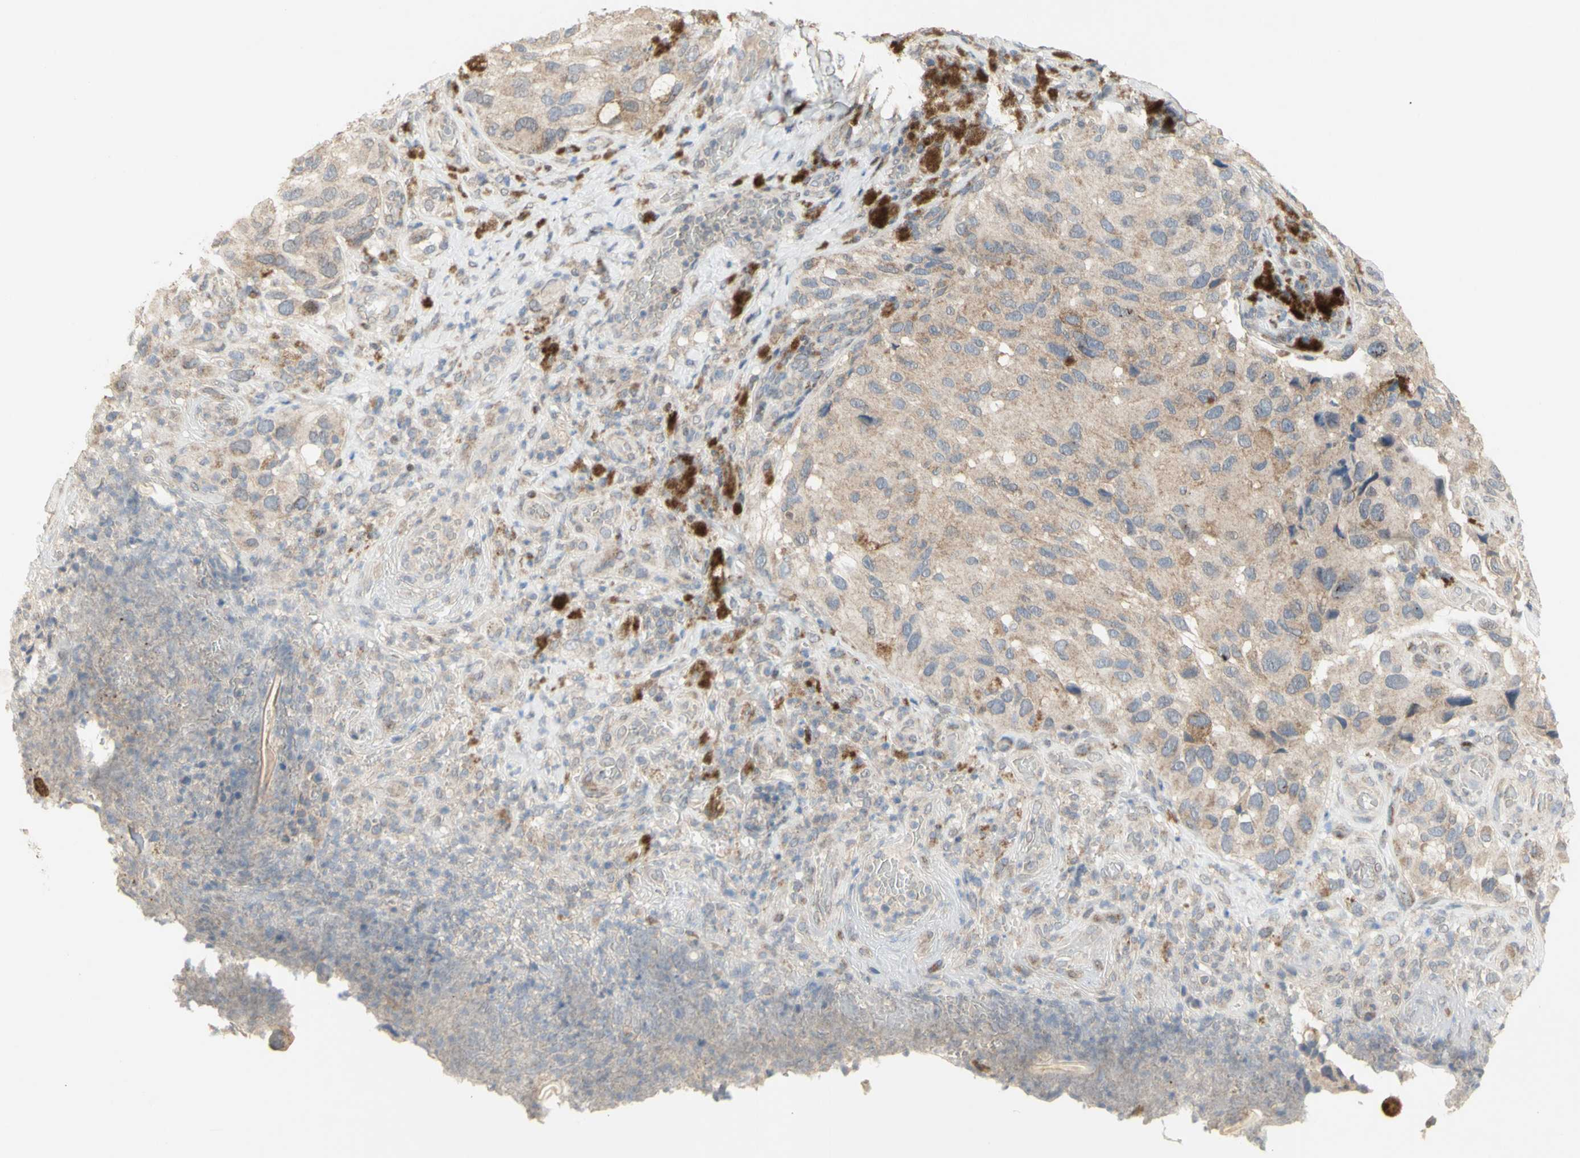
{"staining": {"intensity": "weak", "quantity": ">75%", "location": "cytoplasmic/membranous"}, "tissue": "melanoma", "cell_type": "Tumor cells", "image_type": "cancer", "snomed": [{"axis": "morphology", "description": "Malignant melanoma, NOS"}, {"axis": "topography", "description": "Skin"}], "caption": "Weak cytoplasmic/membranous protein staining is identified in approximately >75% of tumor cells in malignant melanoma. Immunohistochemistry (ihc) stains the protein in brown and the nuclei are stained blue.", "gene": "NLRP1", "patient": {"sex": "female", "age": 73}}